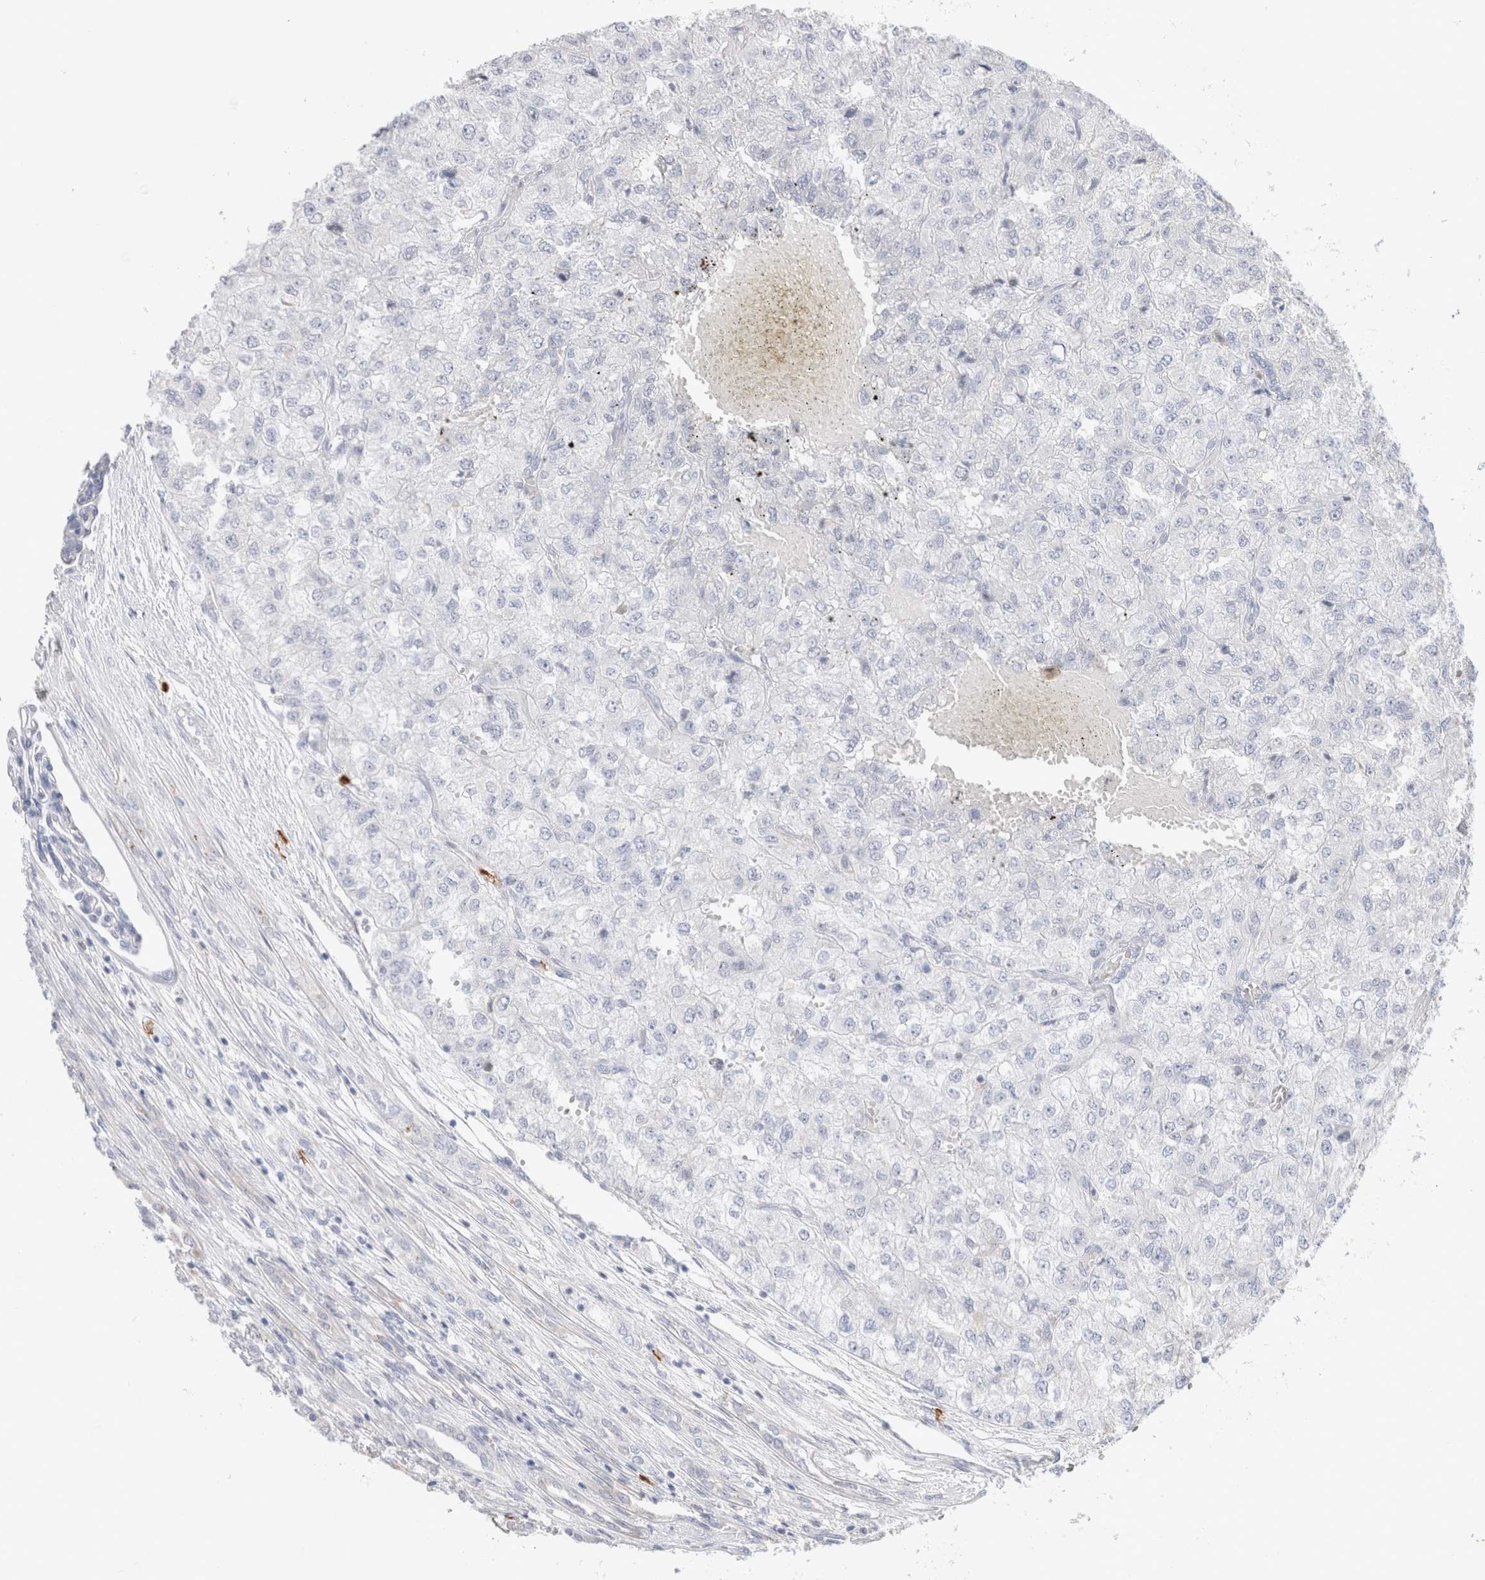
{"staining": {"intensity": "negative", "quantity": "none", "location": "none"}, "tissue": "renal cancer", "cell_type": "Tumor cells", "image_type": "cancer", "snomed": [{"axis": "morphology", "description": "Adenocarcinoma, NOS"}, {"axis": "topography", "description": "Kidney"}], "caption": "The micrograph displays no significant staining in tumor cells of renal adenocarcinoma. The staining is performed using DAB brown chromogen with nuclei counter-stained in using hematoxylin.", "gene": "HPGDS", "patient": {"sex": "female", "age": 54}}